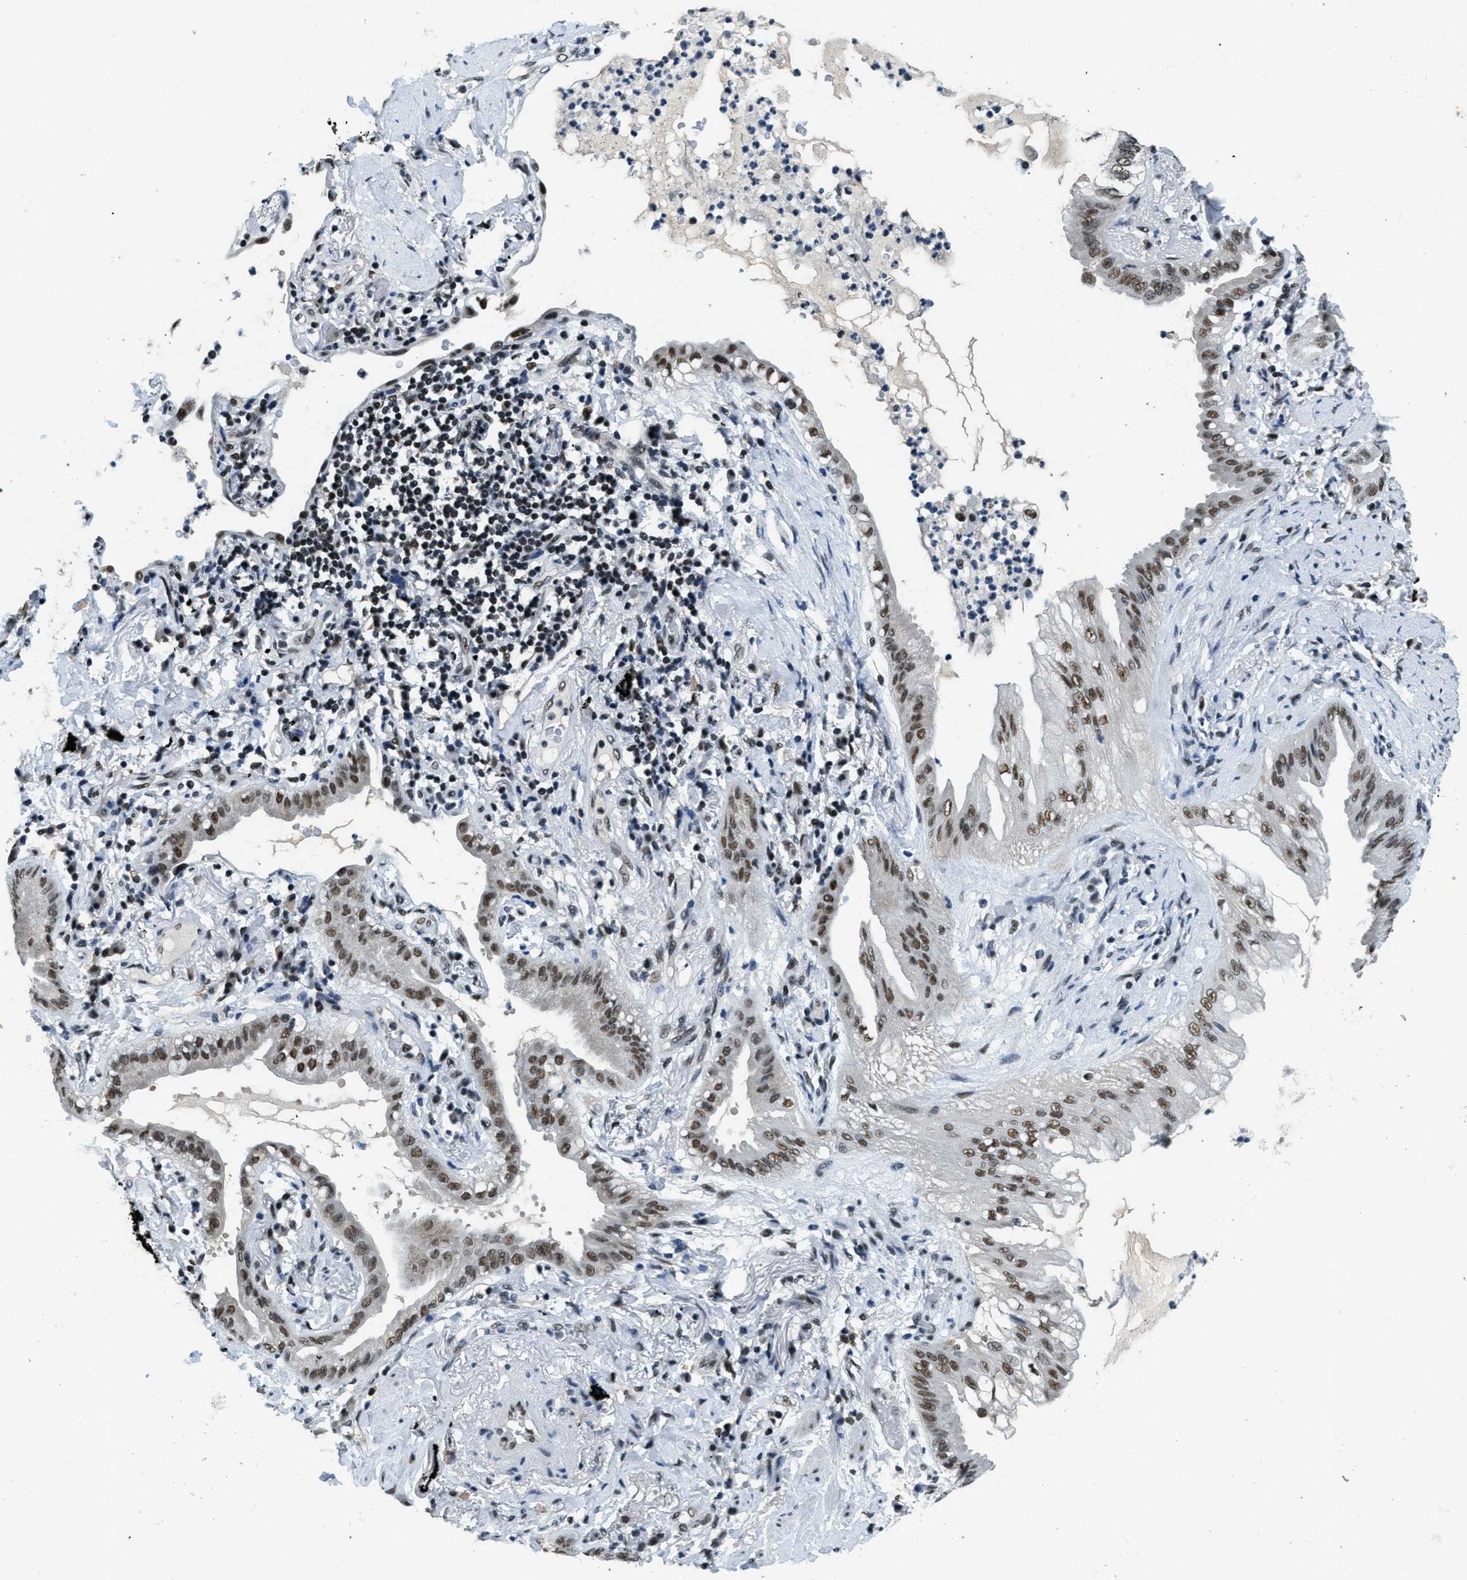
{"staining": {"intensity": "moderate", "quantity": ">75%", "location": "nuclear"}, "tissue": "lung cancer", "cell_type": "Tumor cells", "image_type": "cancer", "snomed": [{"axis": "morphology", "description": "Normal tissue, NOS"}, {"axis": "morphology", "description": "Adenocarcinoma, NOS"}, {"axis": "topography", "description": "Bronchus"}, {"axis": "topography", "description": "Lung"}], "caption": "Lung adenocarcinoma stained for a protein shows moderate nuclear positivity in tumor cells.", "gene": "SSB", "patient": {"sex": "female", "age": 70}}